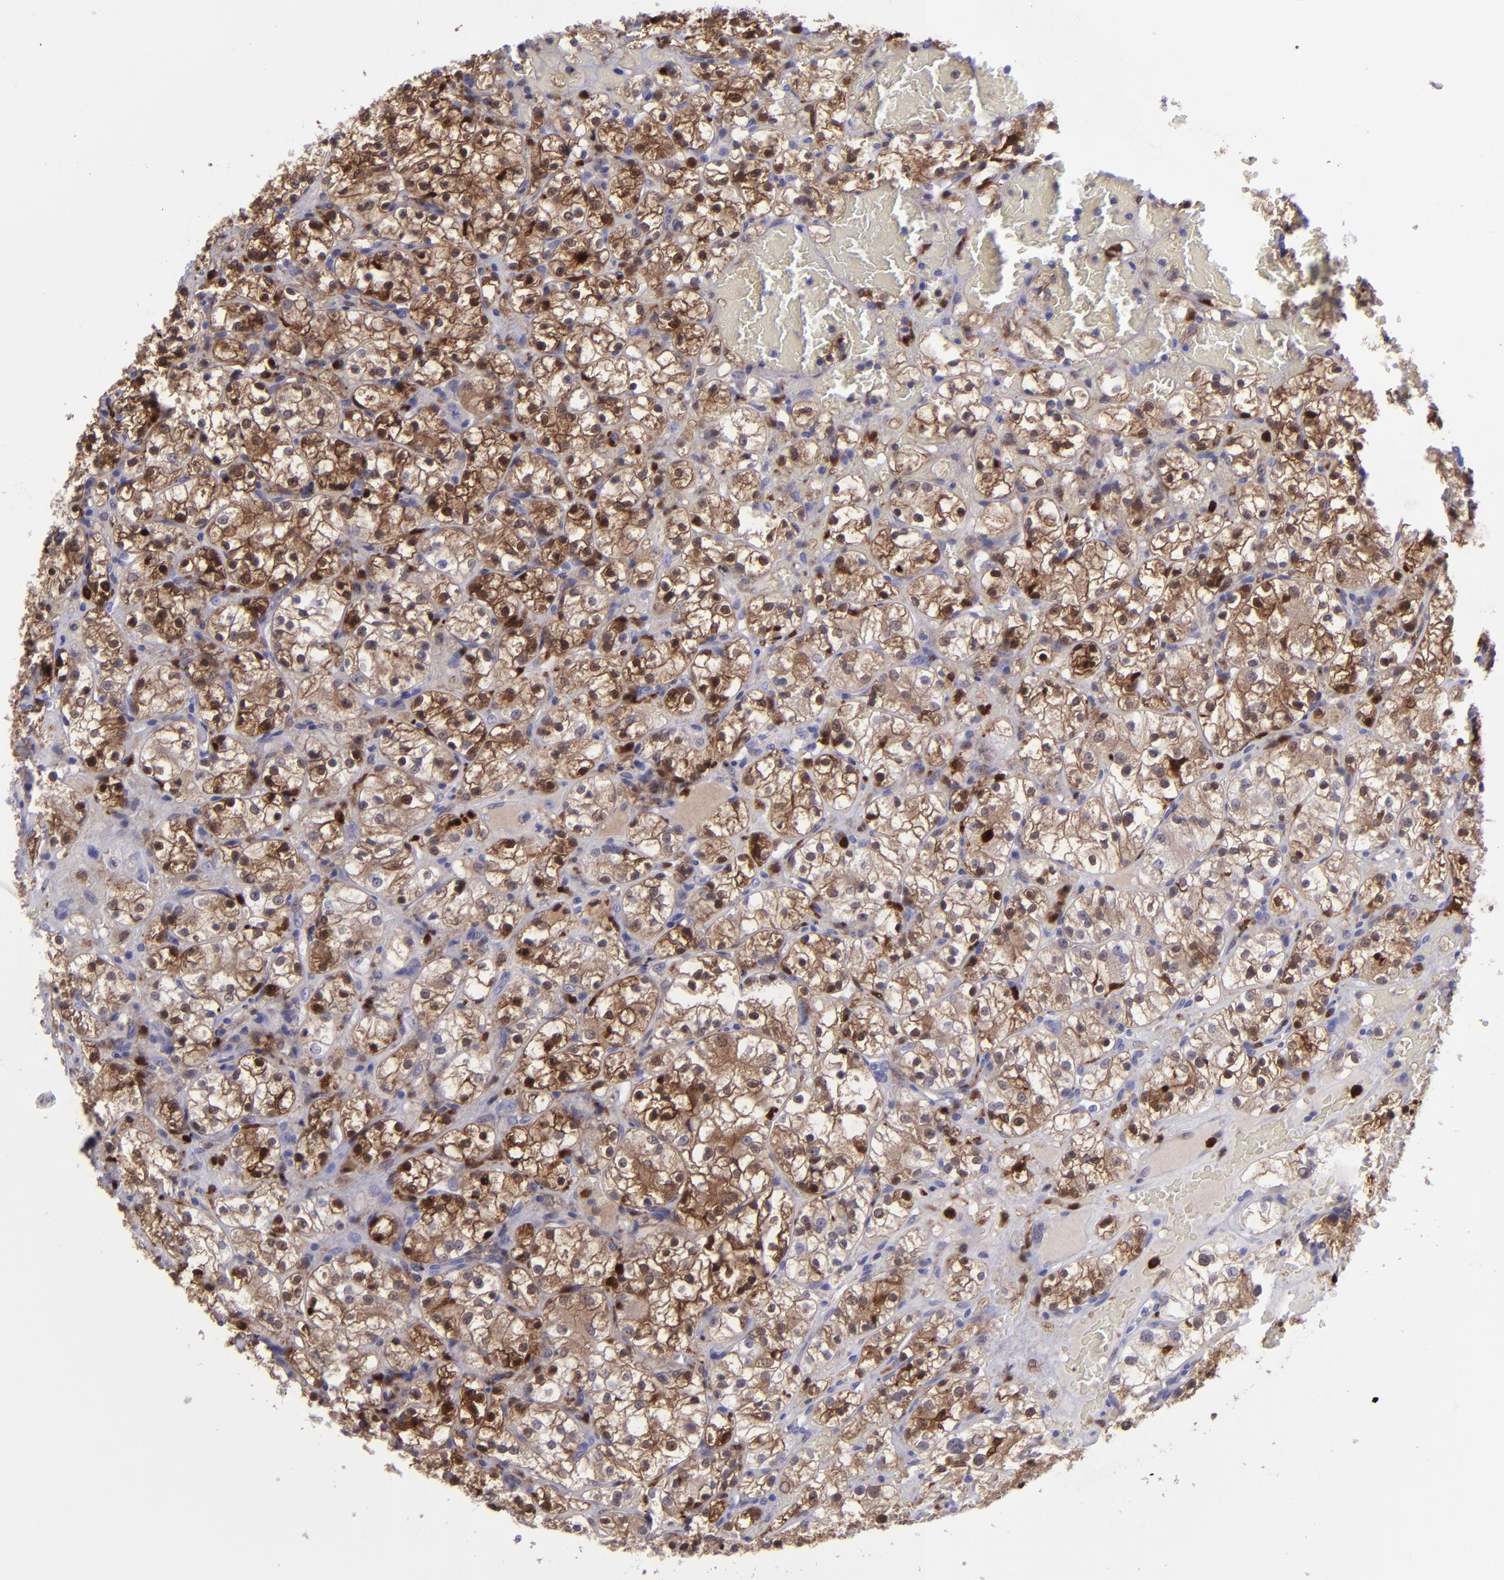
{"staining": {"intensity": "strong", "quantity": ">75%", "location": "cytoplasmic/membranous,nuclear"}, "tissue": "renal cancer", "cell_type": "Tumor cells", "image_type": "cancer", "snomed": [{"axis": "morphology", "description": "Adenocarcinoma, NOS"}, {"axis": "topography", "description": "Kidney"}], "caption": "Immunohistochemistry (IHC) of human renal cancer (adenocarcinoma) displays high levels of strong cytoplasmic/membranous and nuclear expression in approximately >75% of tumor cells.", "gene": "TYMP", "patient": {"sex": "female", "age": 60}}